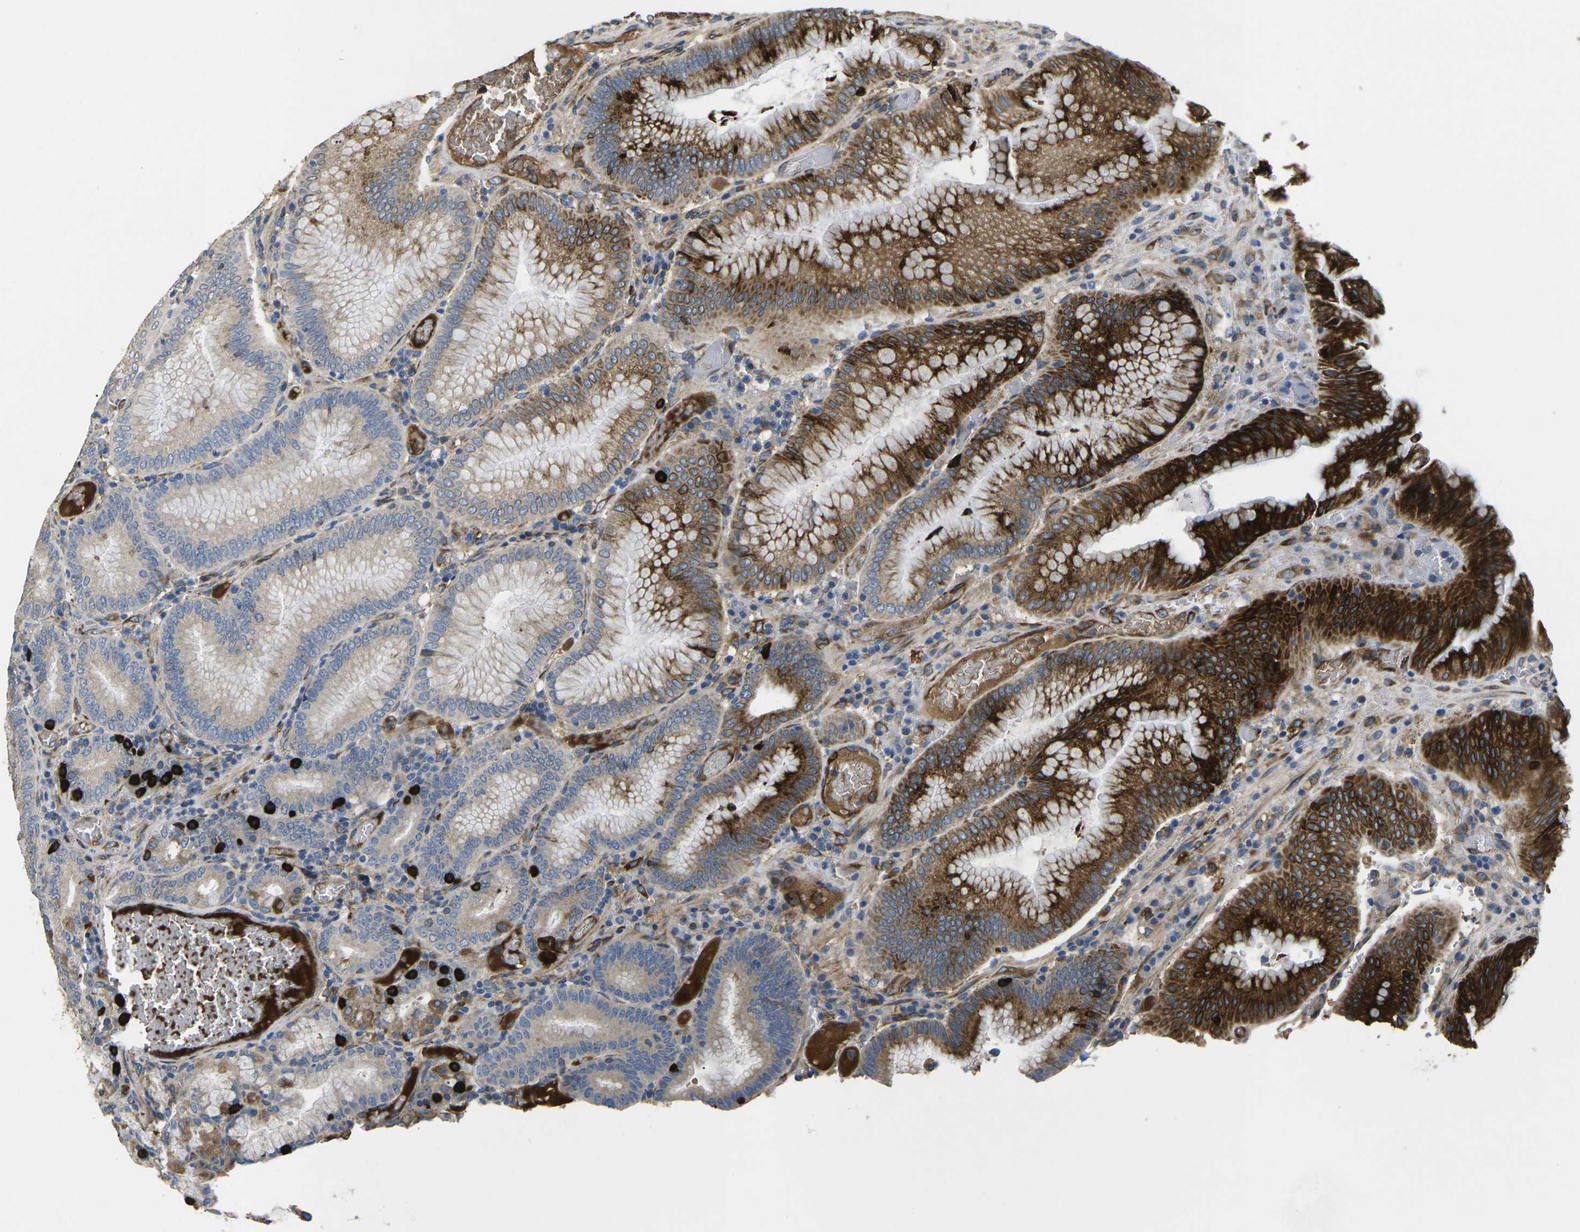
{"staining": {"intensity": "strong", "quantity": "25%-75%", "location": "cytoplasmic/membranous"}, "tissue": "stomach", "cell_type": "Glandular cells", "image_type": "normal", "snomed": [{"axis": "morphology", "description": "Normal tissue, NOS"}, {"axis": "morphology", "description": "Carcinoid, malignant, NOS"}, {"axis": "topography", "description": "Stomach, upper"}], "caption": "Immunohistochemistry (IHC) photomicrograph of benign stomach: stomach stained using immunohistochemistry (IHC) demonstrates high levels of strong protein expression localized specifically in the cytoplasmic/membranous of glandular cells, appearing as a cytoplasmic/membranous brown color.", "gene": "PDZD8", "patient": {"sex": "male", "age": 39}}